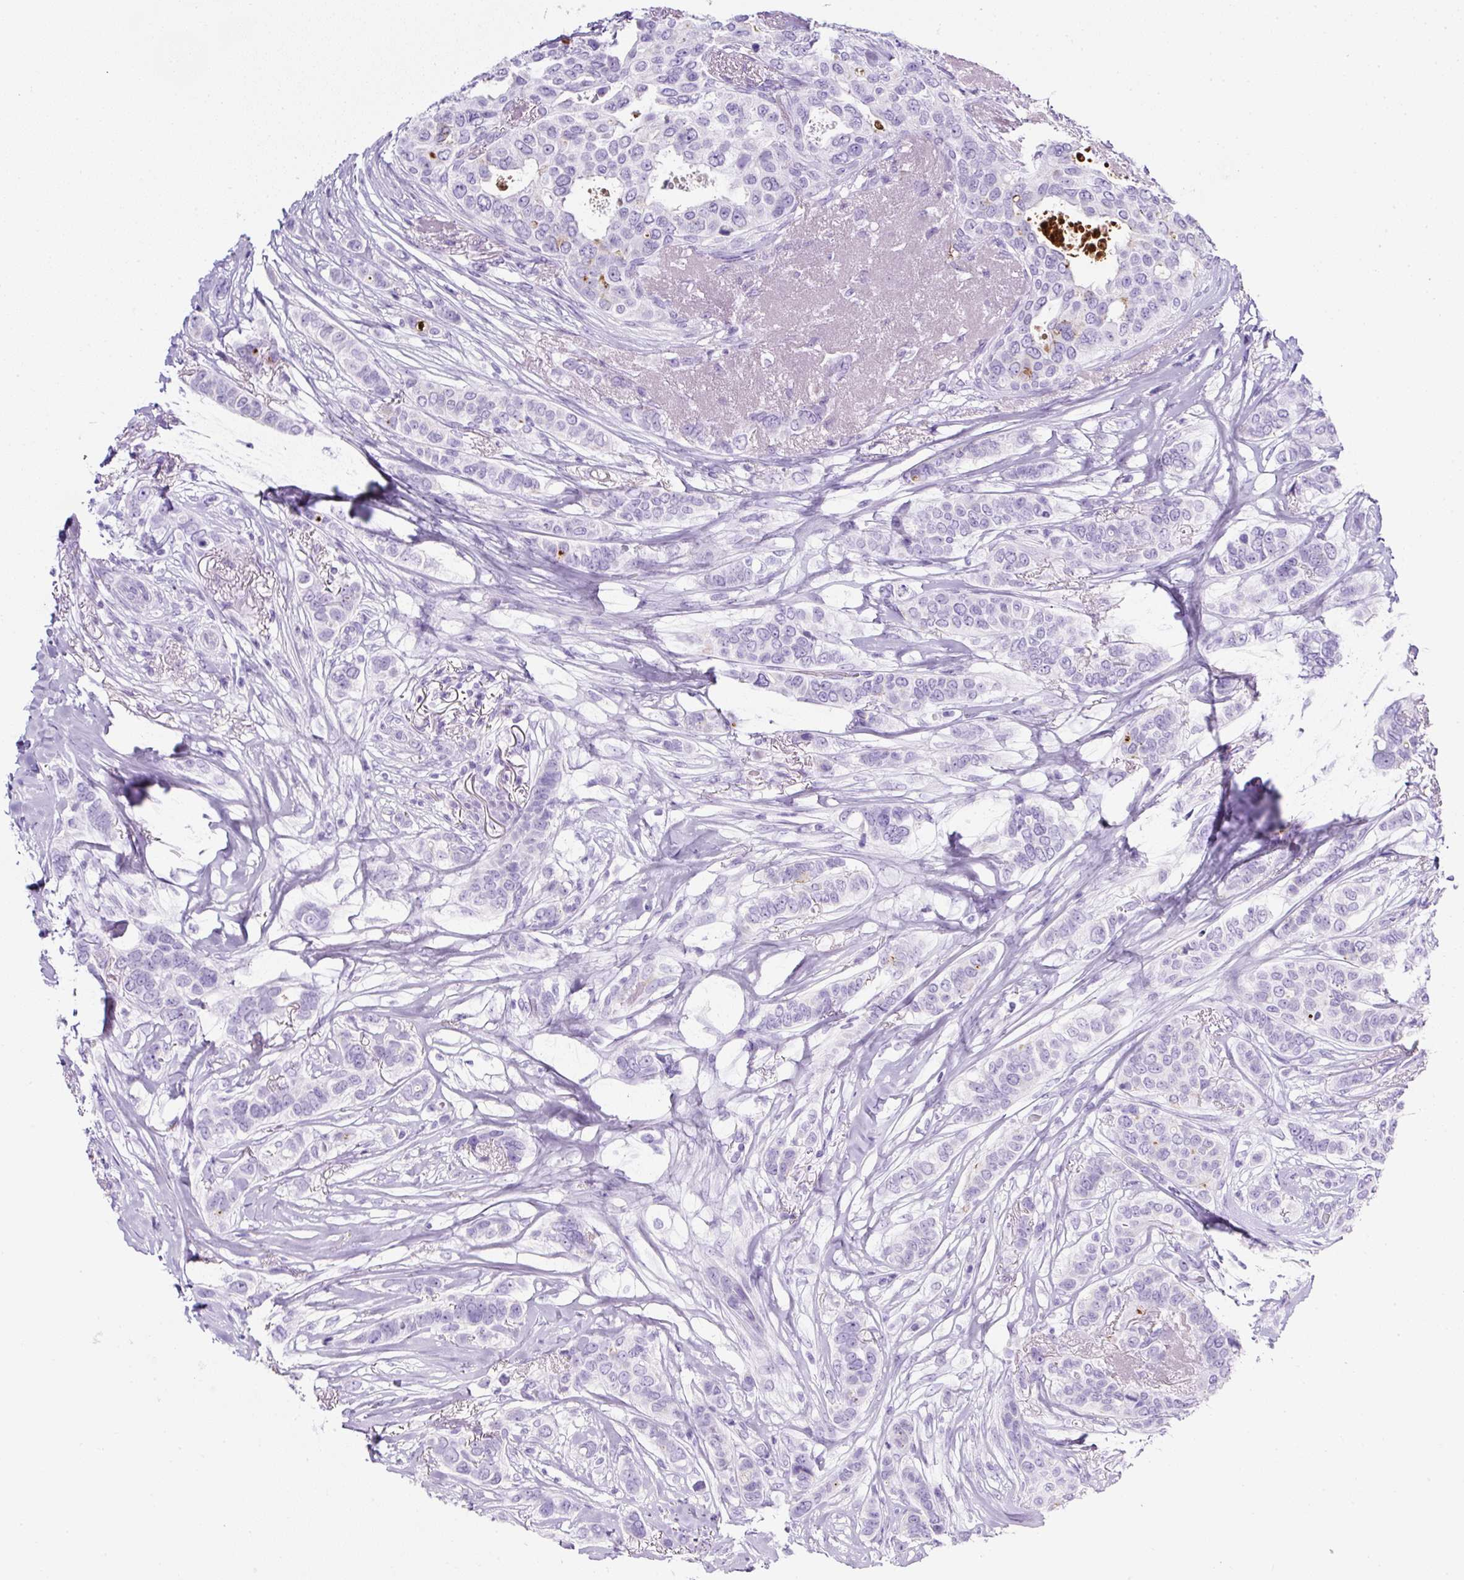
{"staining": {"intensity": "negative", "quantity": "none", "location": "none"}, "tissue": "breast cancer", "cell_type": "Tumor cells", "image_type": "cancer", "snomed": [{"axis": "morphology", "description": "Lobular carcinoma"}, {"axis": "topography", "description": "Breast"}], "caption": "Protein analysis of breast lobular carcinoma displays no significant staining in tumor cells.", "gene": "TMEM200B", "patient": {"sex": "female", "age": 51}}